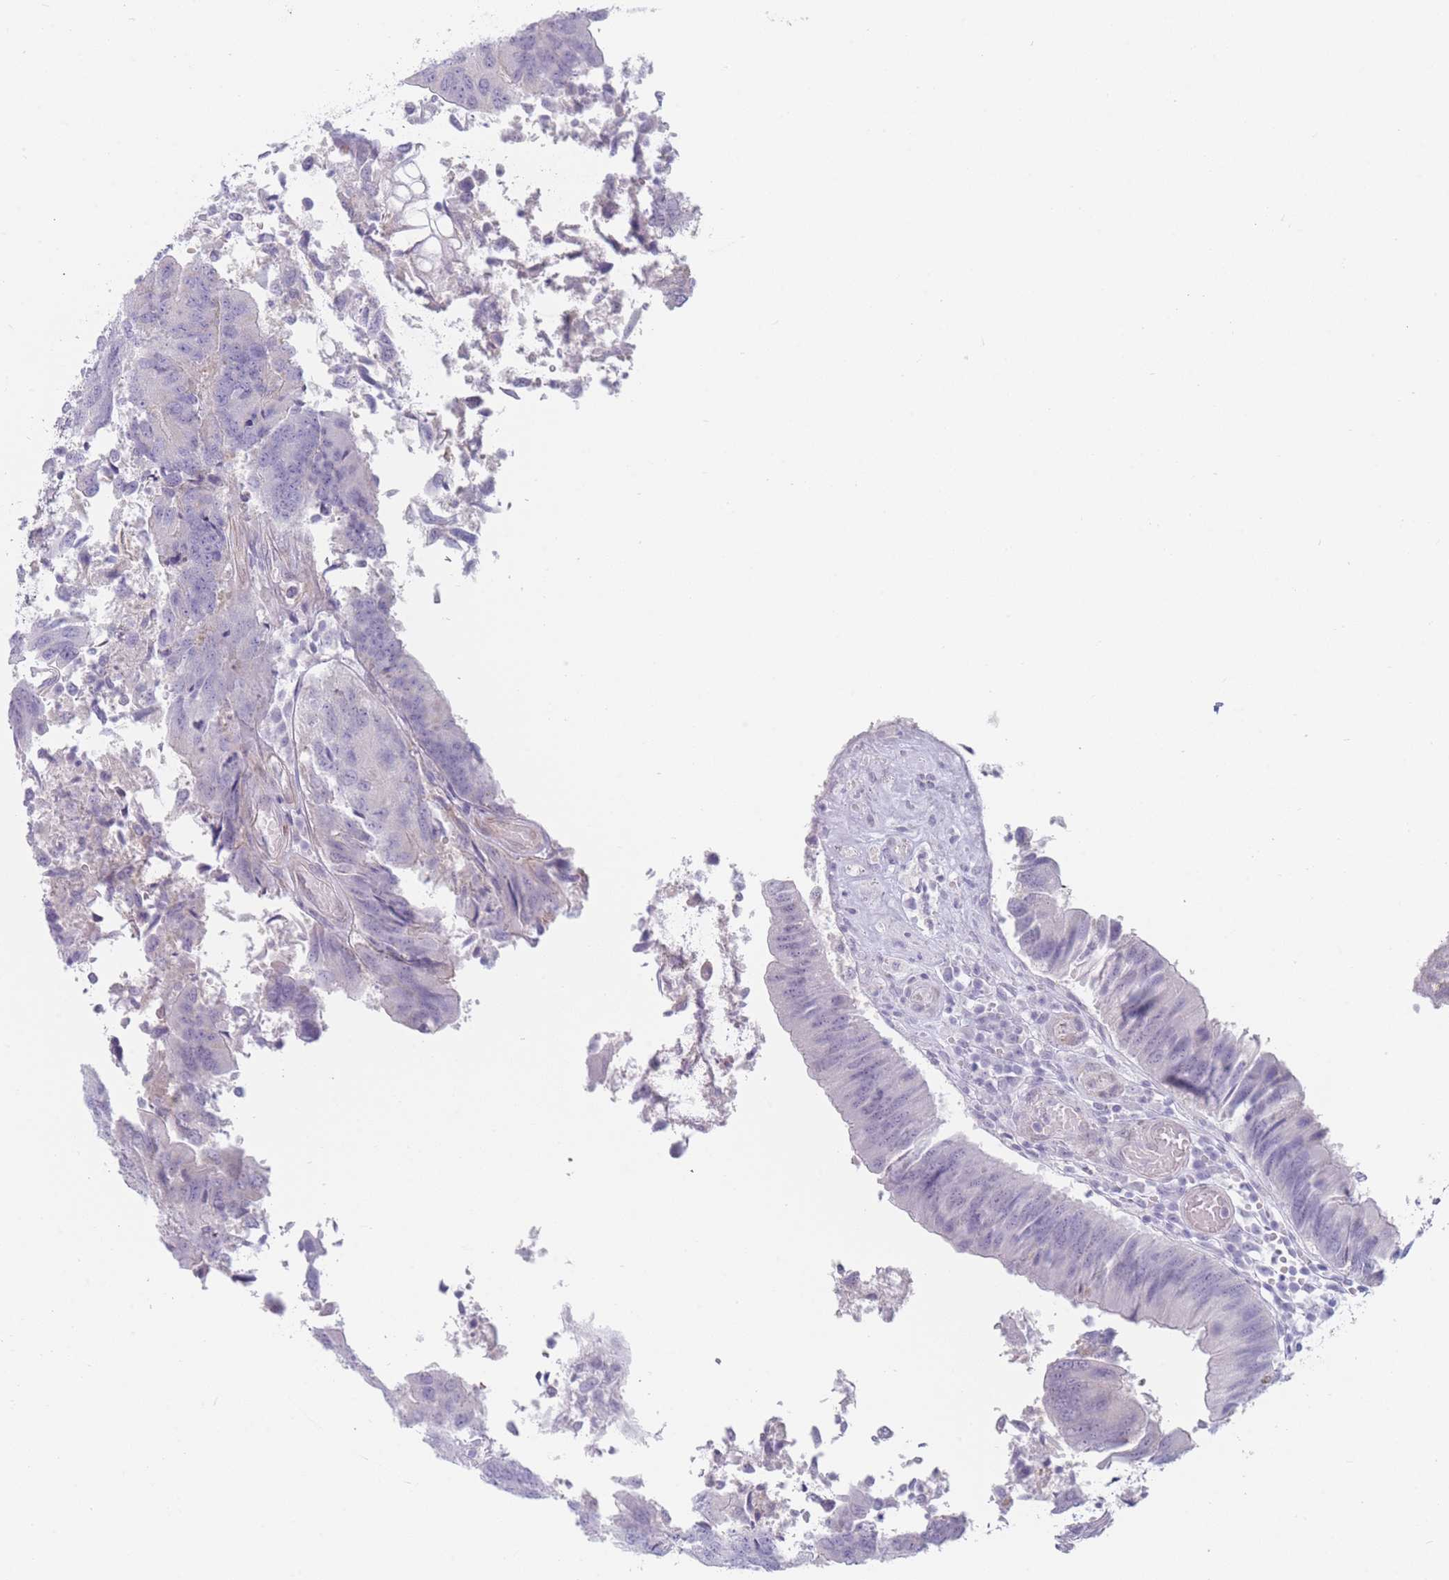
{"staining": {"intensity": "negative", "quantity": "none", "location": "none"}, "tissue": "colorectal cancer", "cell_type": "Tumor cells", "image_type": "cancer", "snomed": [{"axis": "morphology", "description": "Adenocarcinoma, NOS"}, {"axis": "topography", "description": "Colon"}], "caption": "Tumor cells show no significant staining in colorectal adenocarcinoma.", "gene": "IFNA6", "patient": {"sex": "female", "age": 67}}